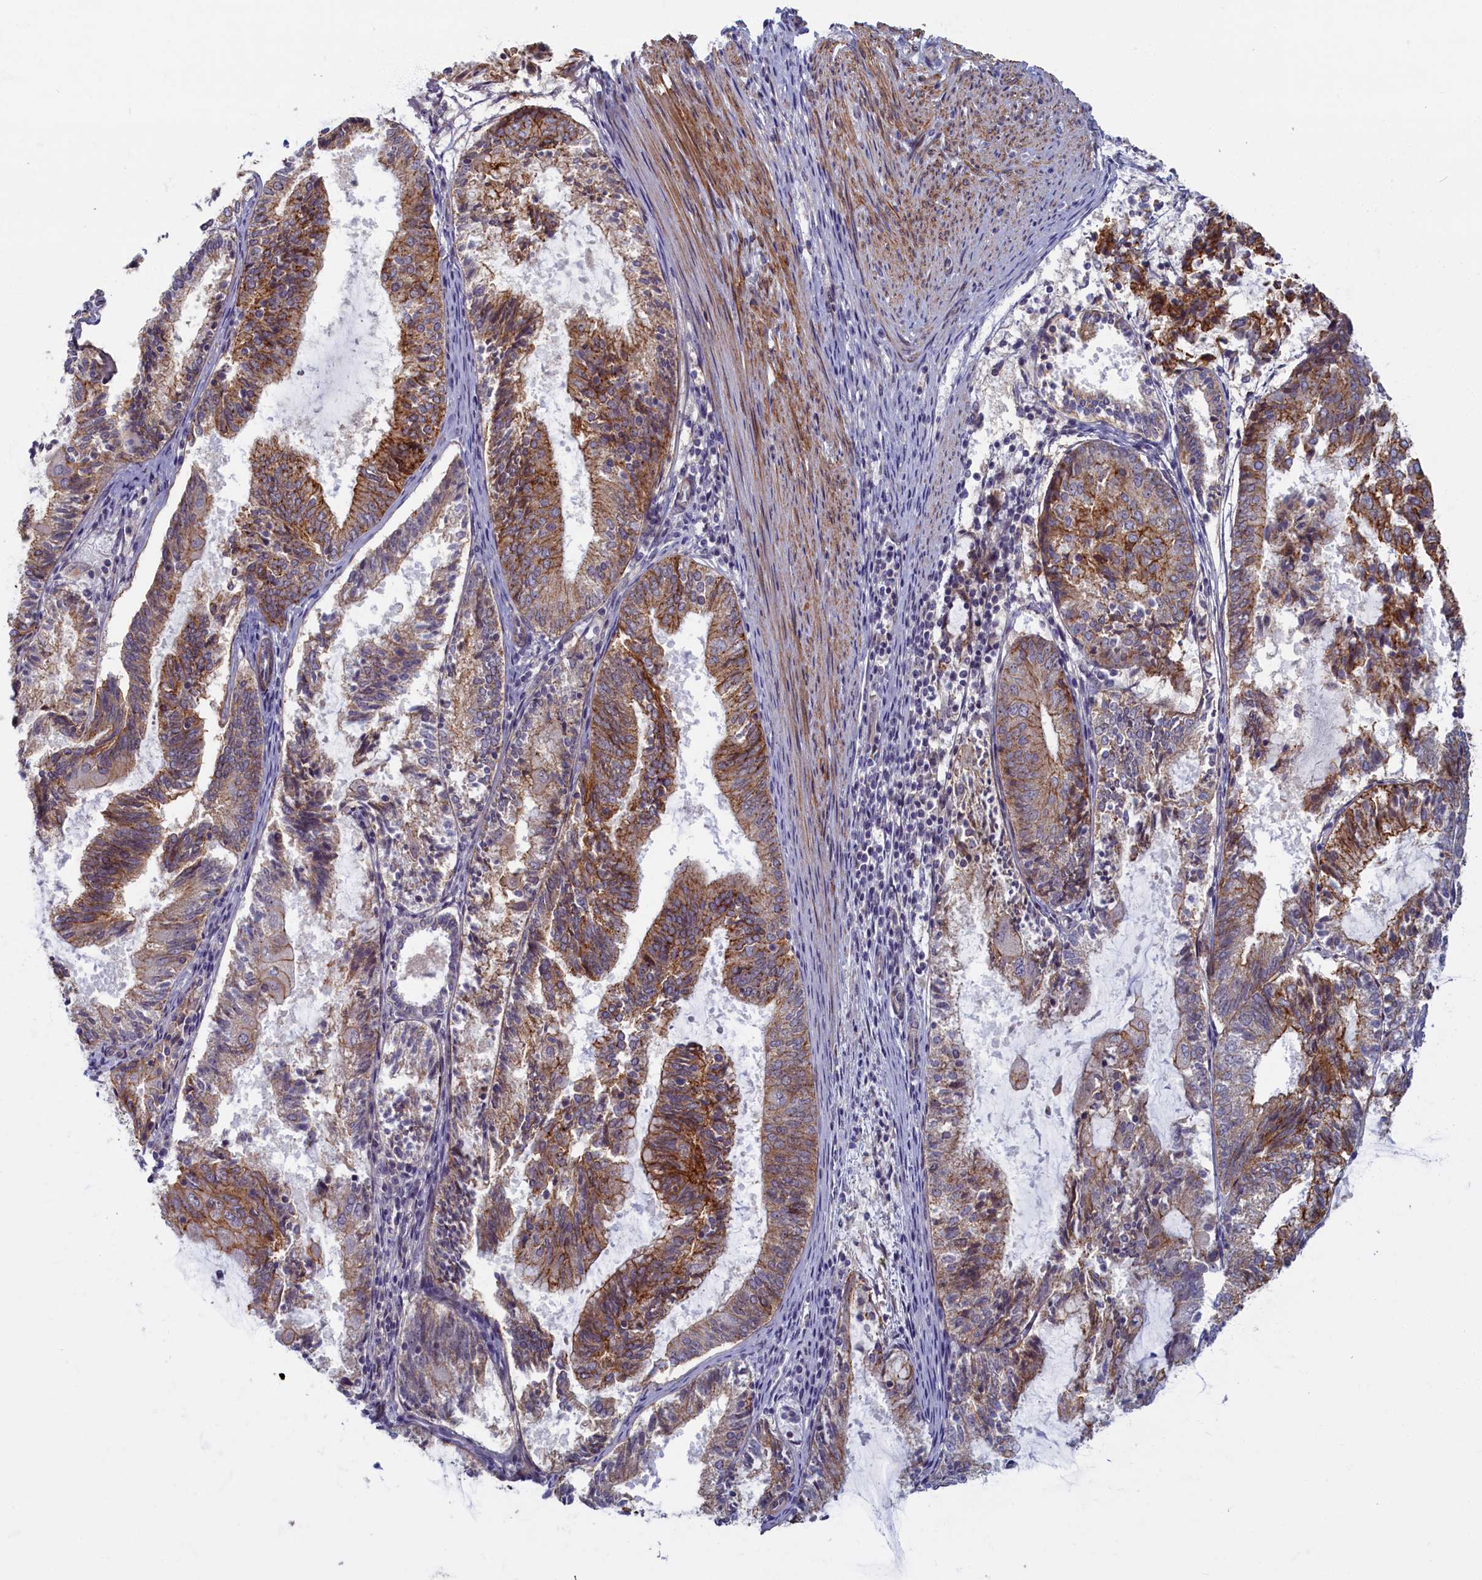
{"staining": {"intensity": "moderate", "quantity": "25%-75%", "location": "cytoplasmic/membranous"}, "tissue": "endometrial cancer", "cell_type": "Tumor cells", "image_type": "cancer", "snomed": [{"axis": "morphology", "description": "Adenocarcinoma, NOS"}, {"axis": "topography", "description": "Endometrium"}], "caption": "This micrograph shows immunohistochemistry (IHC) staining of endometrial cancer (adenocarcinoma), with medium moderate cytoplasmic/membranous positivity in about 25%-75% of tumor cells.", "gene": "TRPM4", "patient": {"sex": "female", "age": 81}}